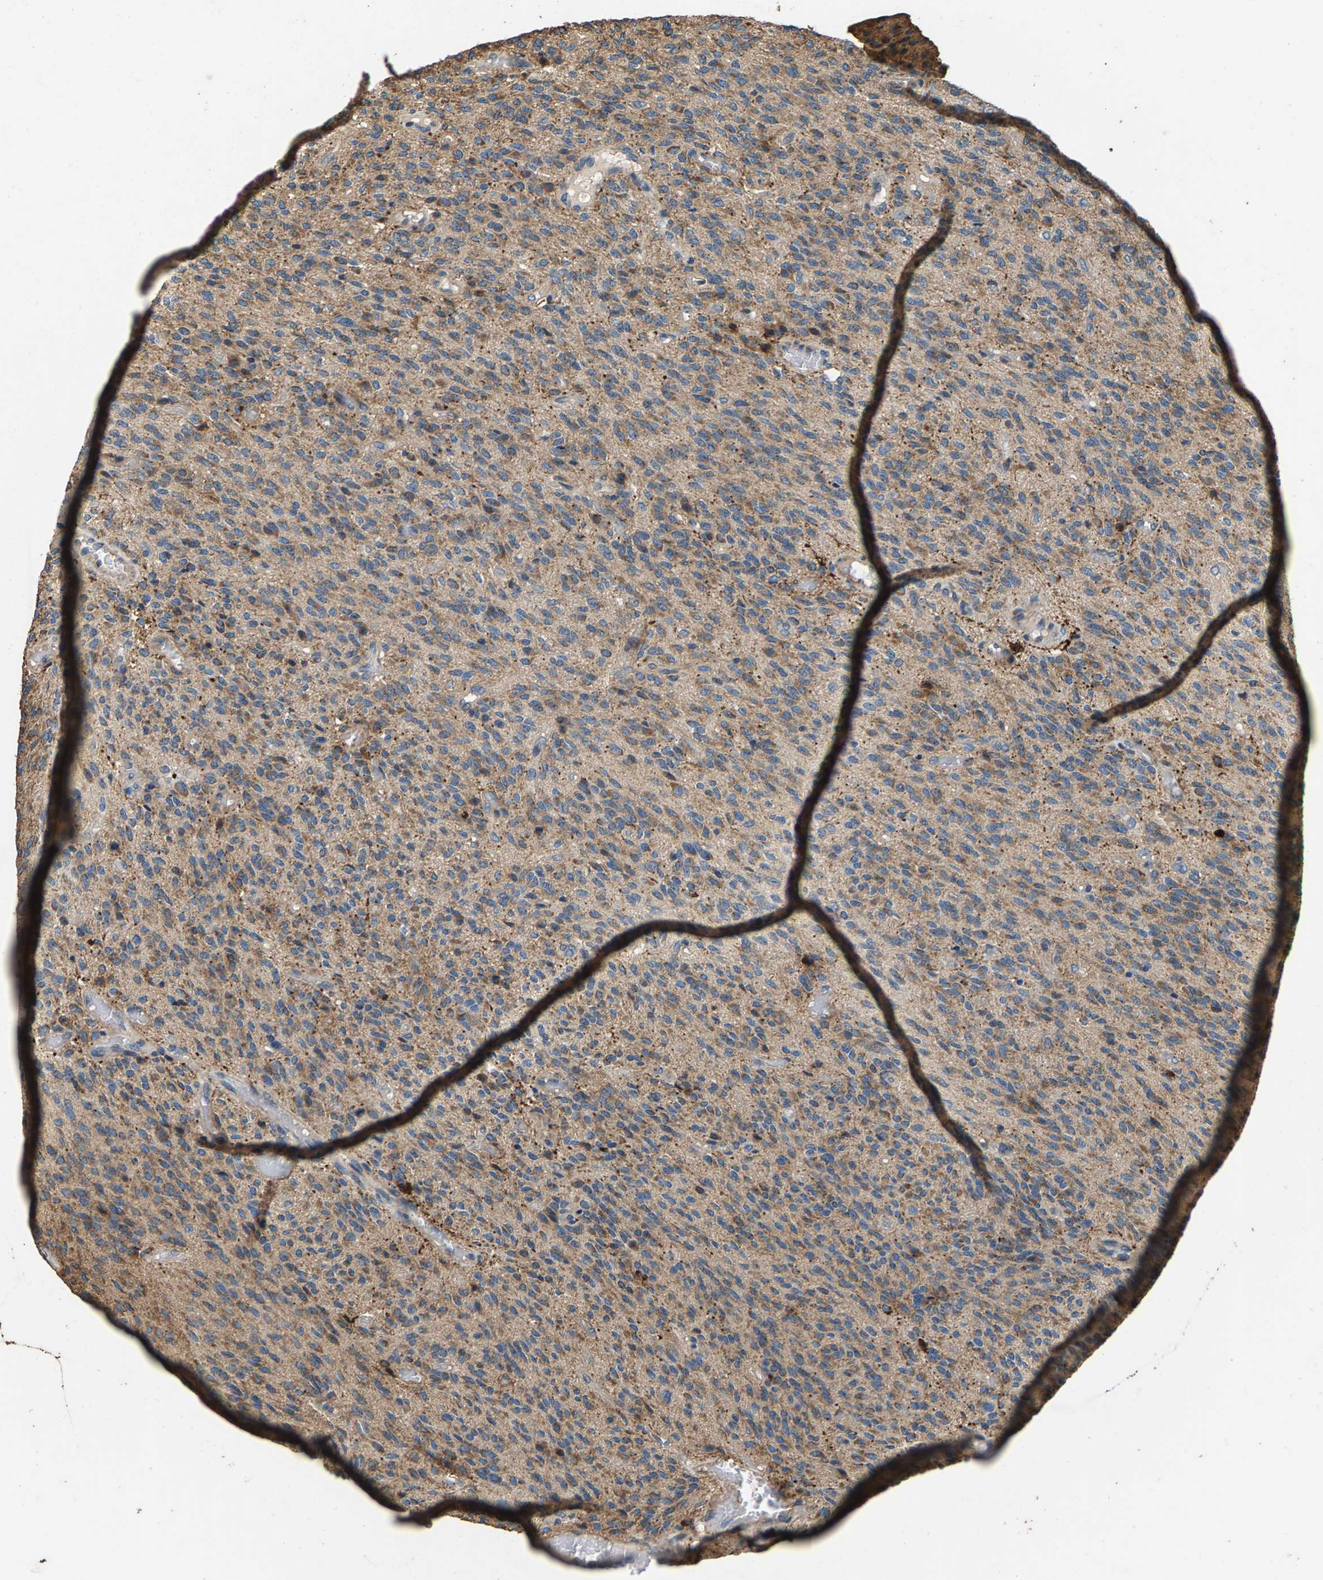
{"staining": {"intensity": "weak", "quantity": ">75%", "location": "cytoplasmic/membranous"}, "tissue": "glioma", "cell_type": "Tumor cells", "image_type": "cancer", "snomed": [{"axis": "morphology", "description": "Glioma, malignant, High grade"}, {"axis": "topography", "description": "Brain"}], "caption": "Glioma stained for a protein (brown) reveals weak cytoplasmic/membranous positive expression in about >75% of tumor cells.", "gene": "MRPL27", "patient": {"sex": "male", "age": 34}}